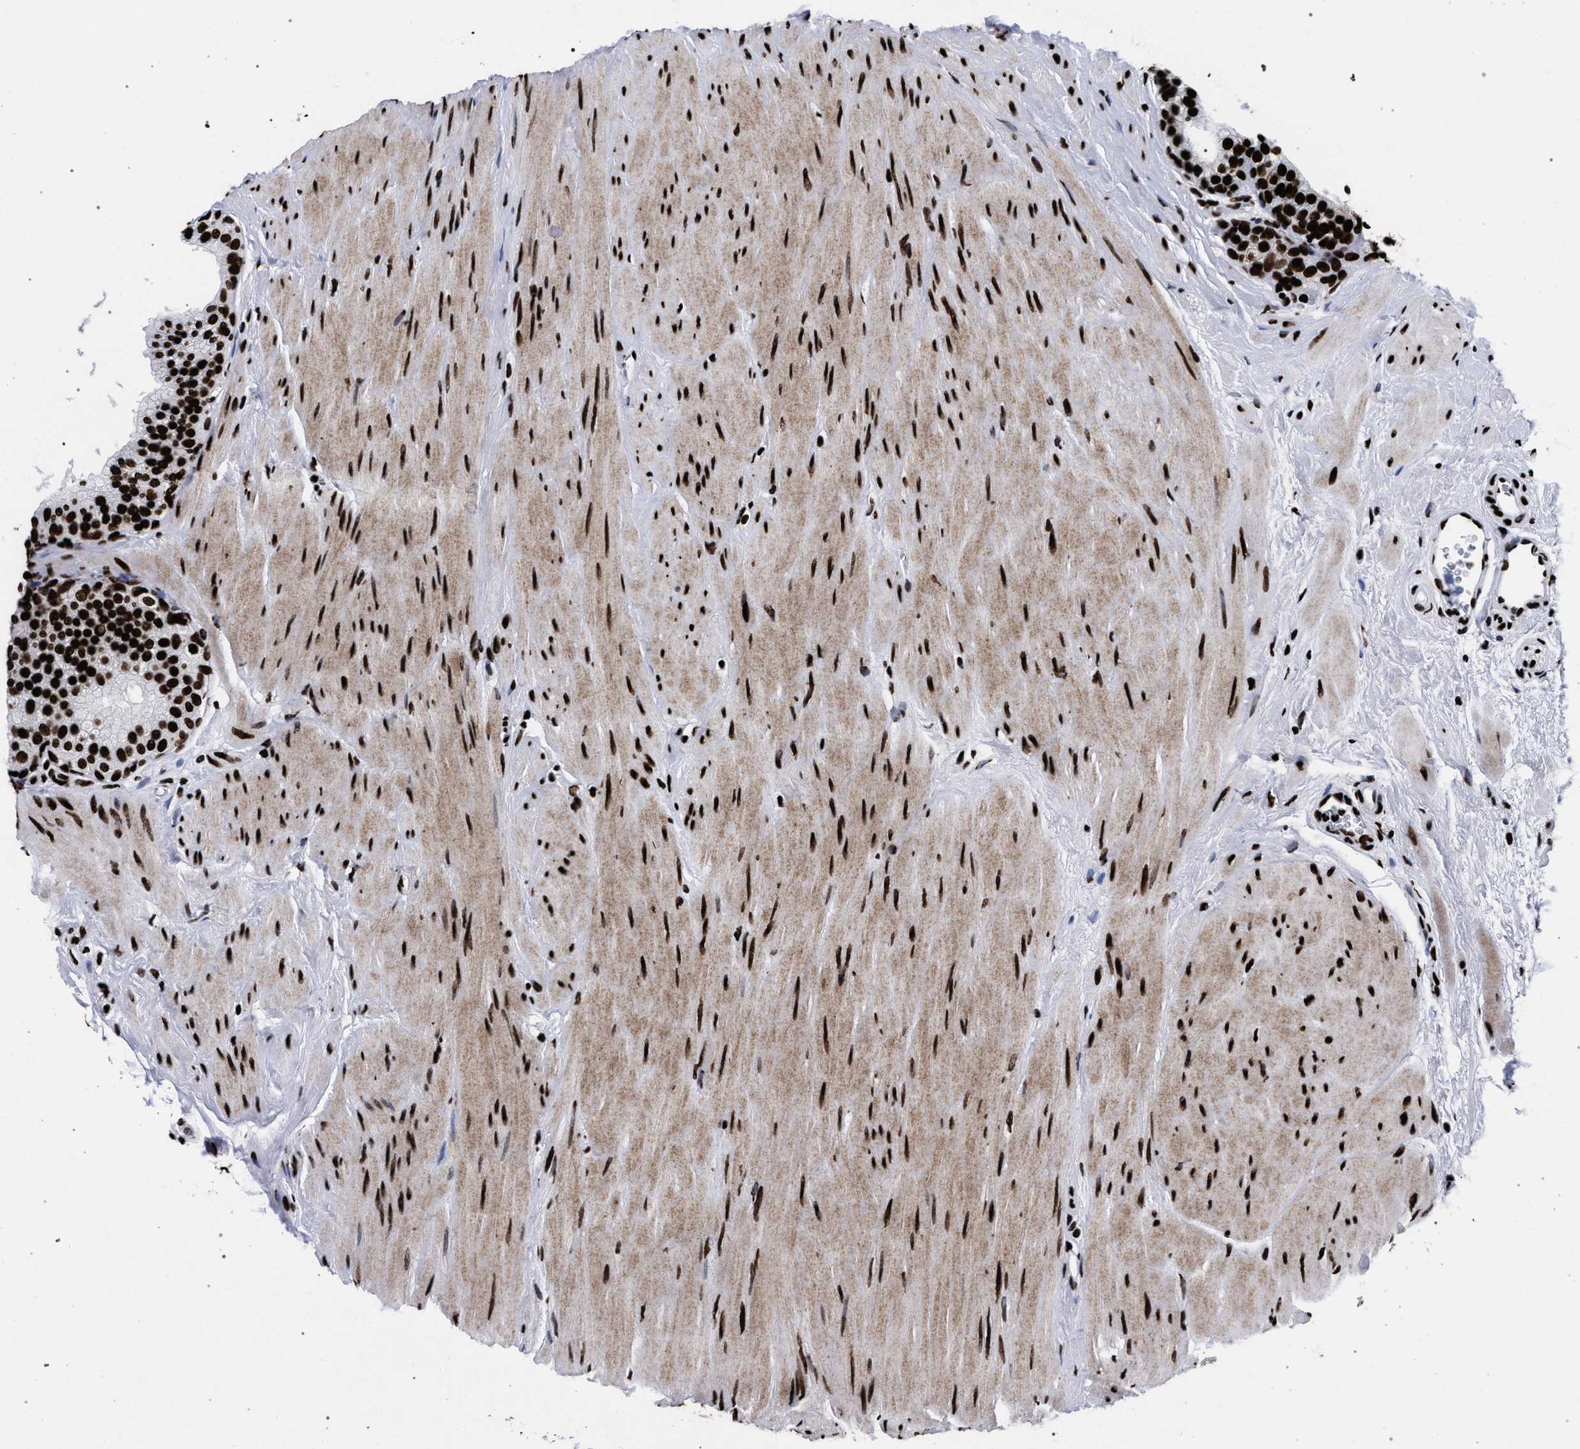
{"staining": {"intensity": "strong", "quantity": ">75%", "location": "nuclear"}, "tissue": "prostate", "cell_type": "Glandular cells", "image_type": "normal", "snomed": [{"axis": "morphology", "description": "Normal tissue, NOS"}, {"axis": "topography", "description": "Prostate"}], "caption": "IHC image of unremarkable prostate: human prostate stained using immunohistochemistry reveals high levels of strong protein expression localized specifically in the nuclear of glandular cells, appearing as a nuclear brown color.", "gene": "HNRNPA1", "patient": {"sex": "male", "age": 60}}